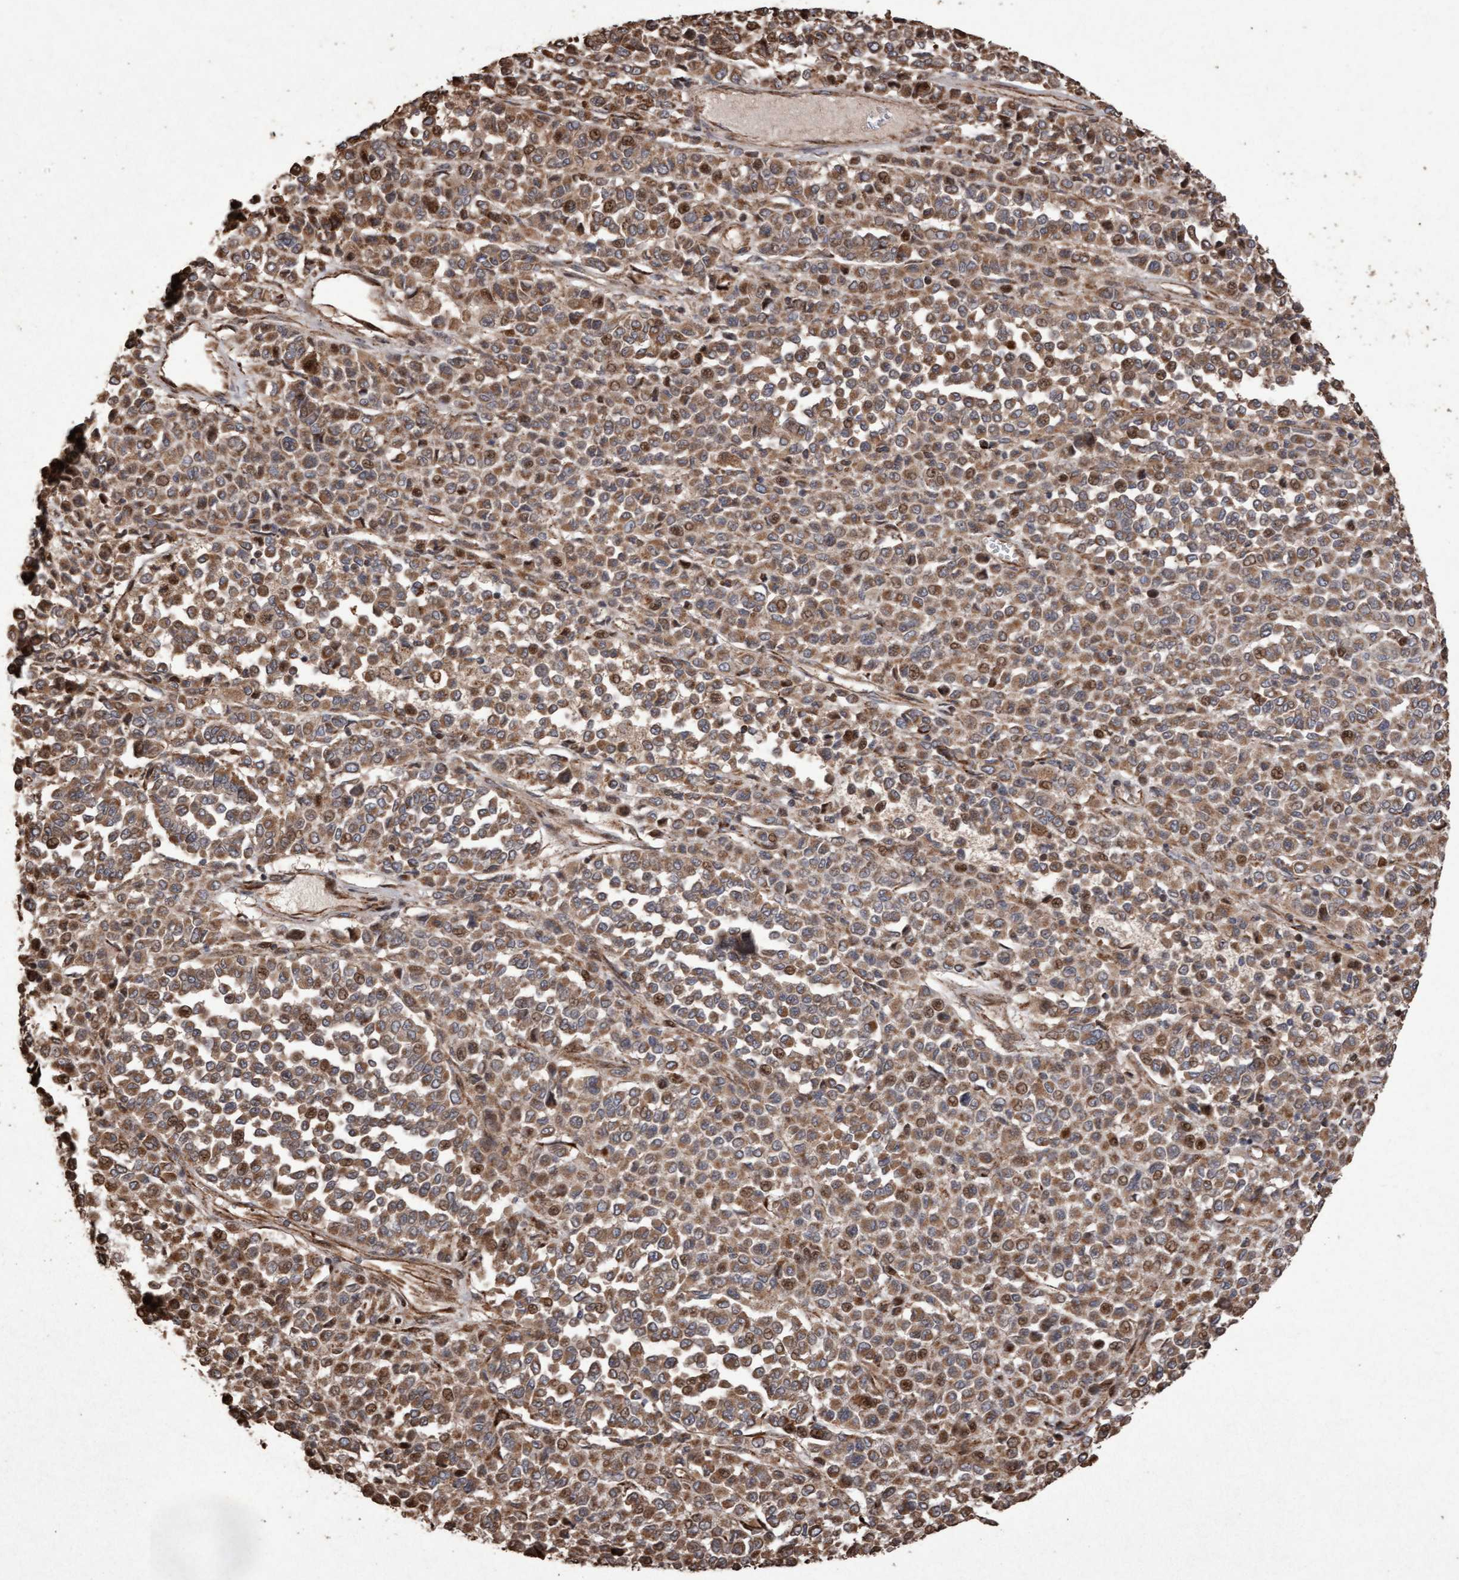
{"staining": {"intensity": "weak", "quantity": ">75%", "location": "cytoplasmic/membranous"}, "tissue": "melanoma", "cell_type": "Tumor cells", "image_type": "cancer", "snomed": [{"axis": "morphology", "description": "Malignant melanoma, Metastatic site"}, {"axis": "topography", "description": "Pancreas"}], "caption": "Weak cytoplasmic/membranous expression is appreciated in about >75% of tumor cells in malignant melanoma (metastatic site).", "gene": "OSBP2", "patient": {"sex": "female", "age": 30}}